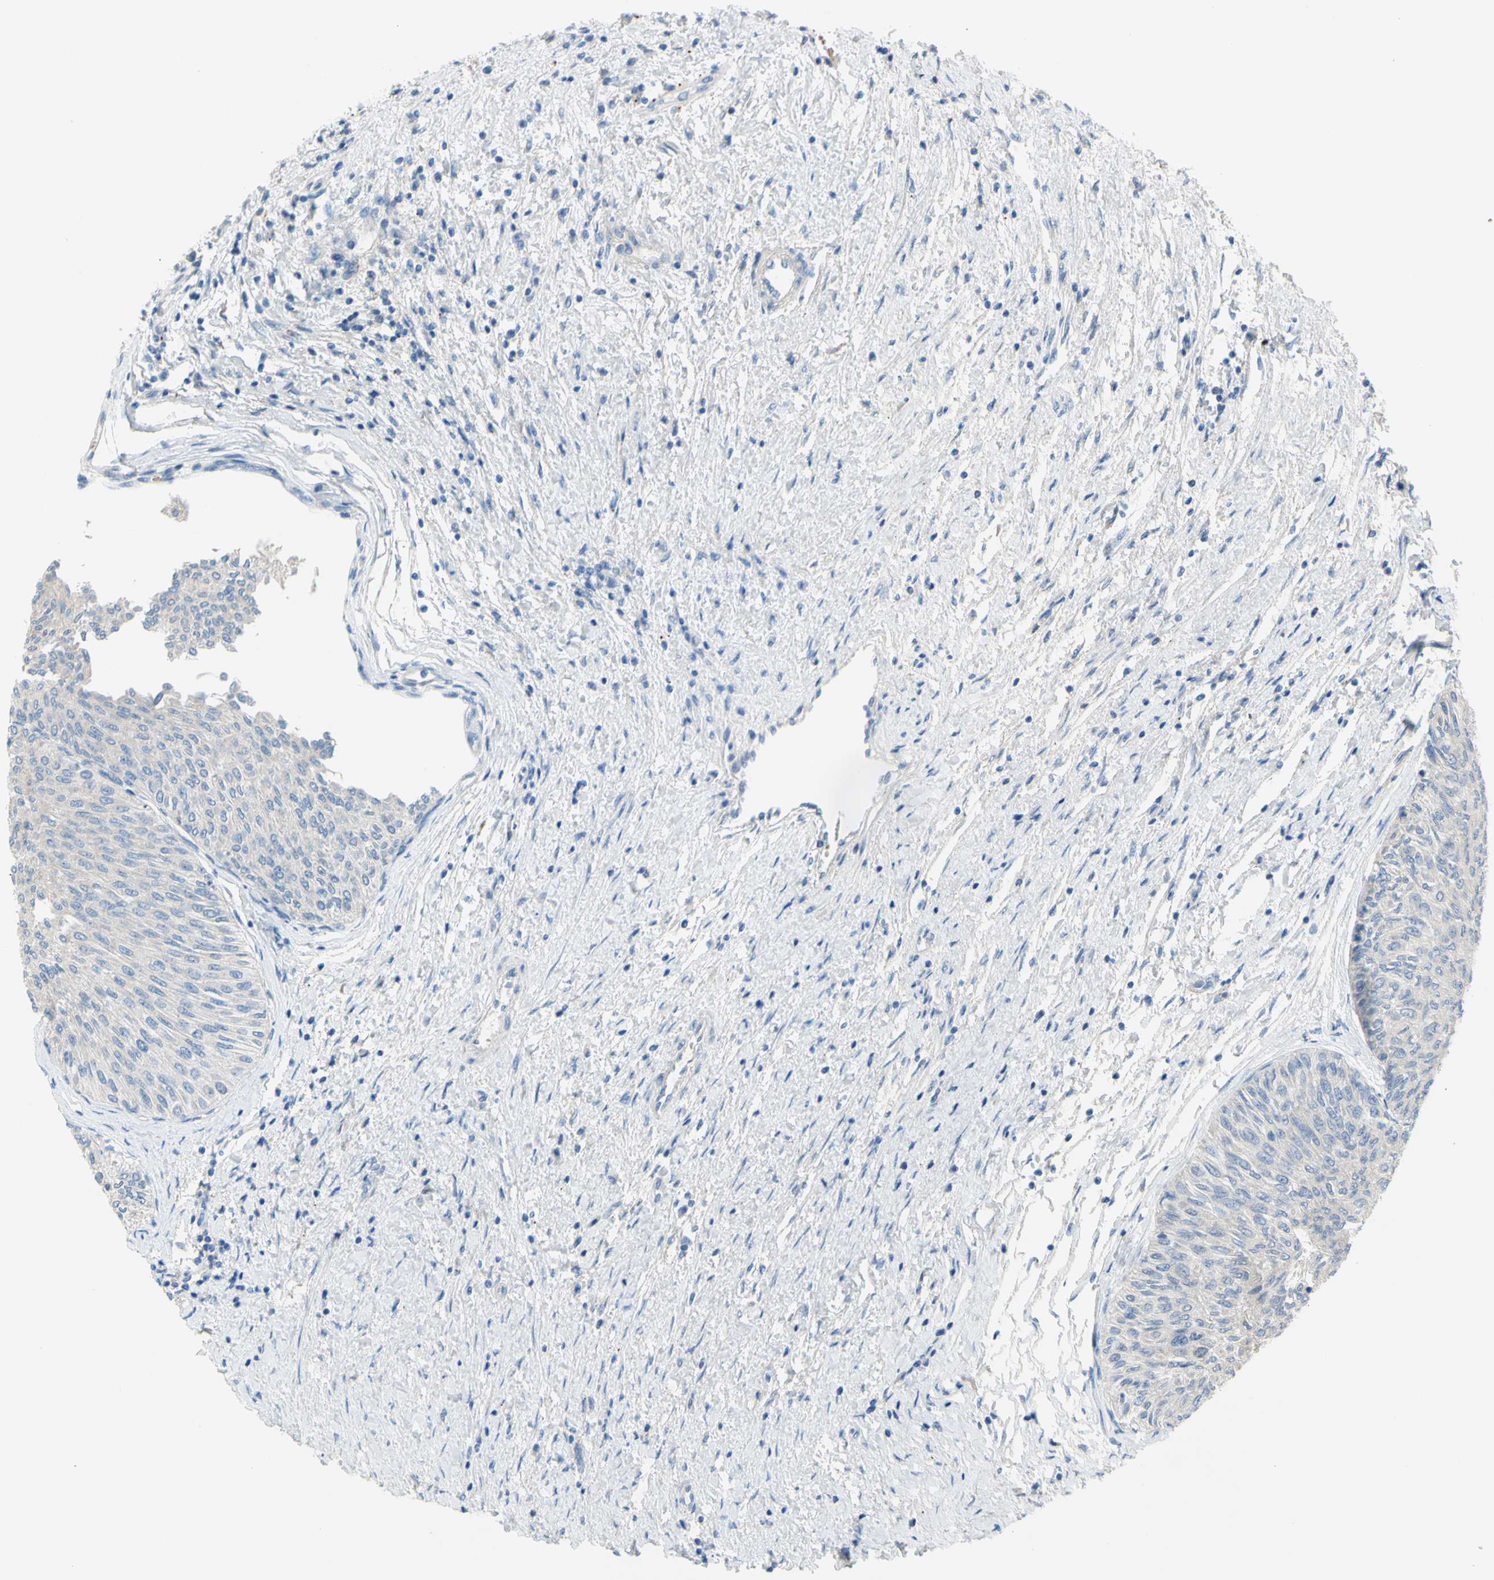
{"staining": {"intensity": "negative", "quantity": "none", "location": "none"}, "tissue": "urothelial cancer", "cell_type": "Tumor cells", "image_type": "cancer", "snomed": [{"axis": "morphology", "description": "Urothelial carcinoma, Low grade"}, {"axis": "topography", "description": "Urinary bladder"}], "caption": "There is no significant staining in tumor cells of urothelial cancer. (DAB (3,3'-diaminobenzidine) IHC, high magnification).", "gene": "TMEM59L", "patient": {"sex": "male", "age": 78}}